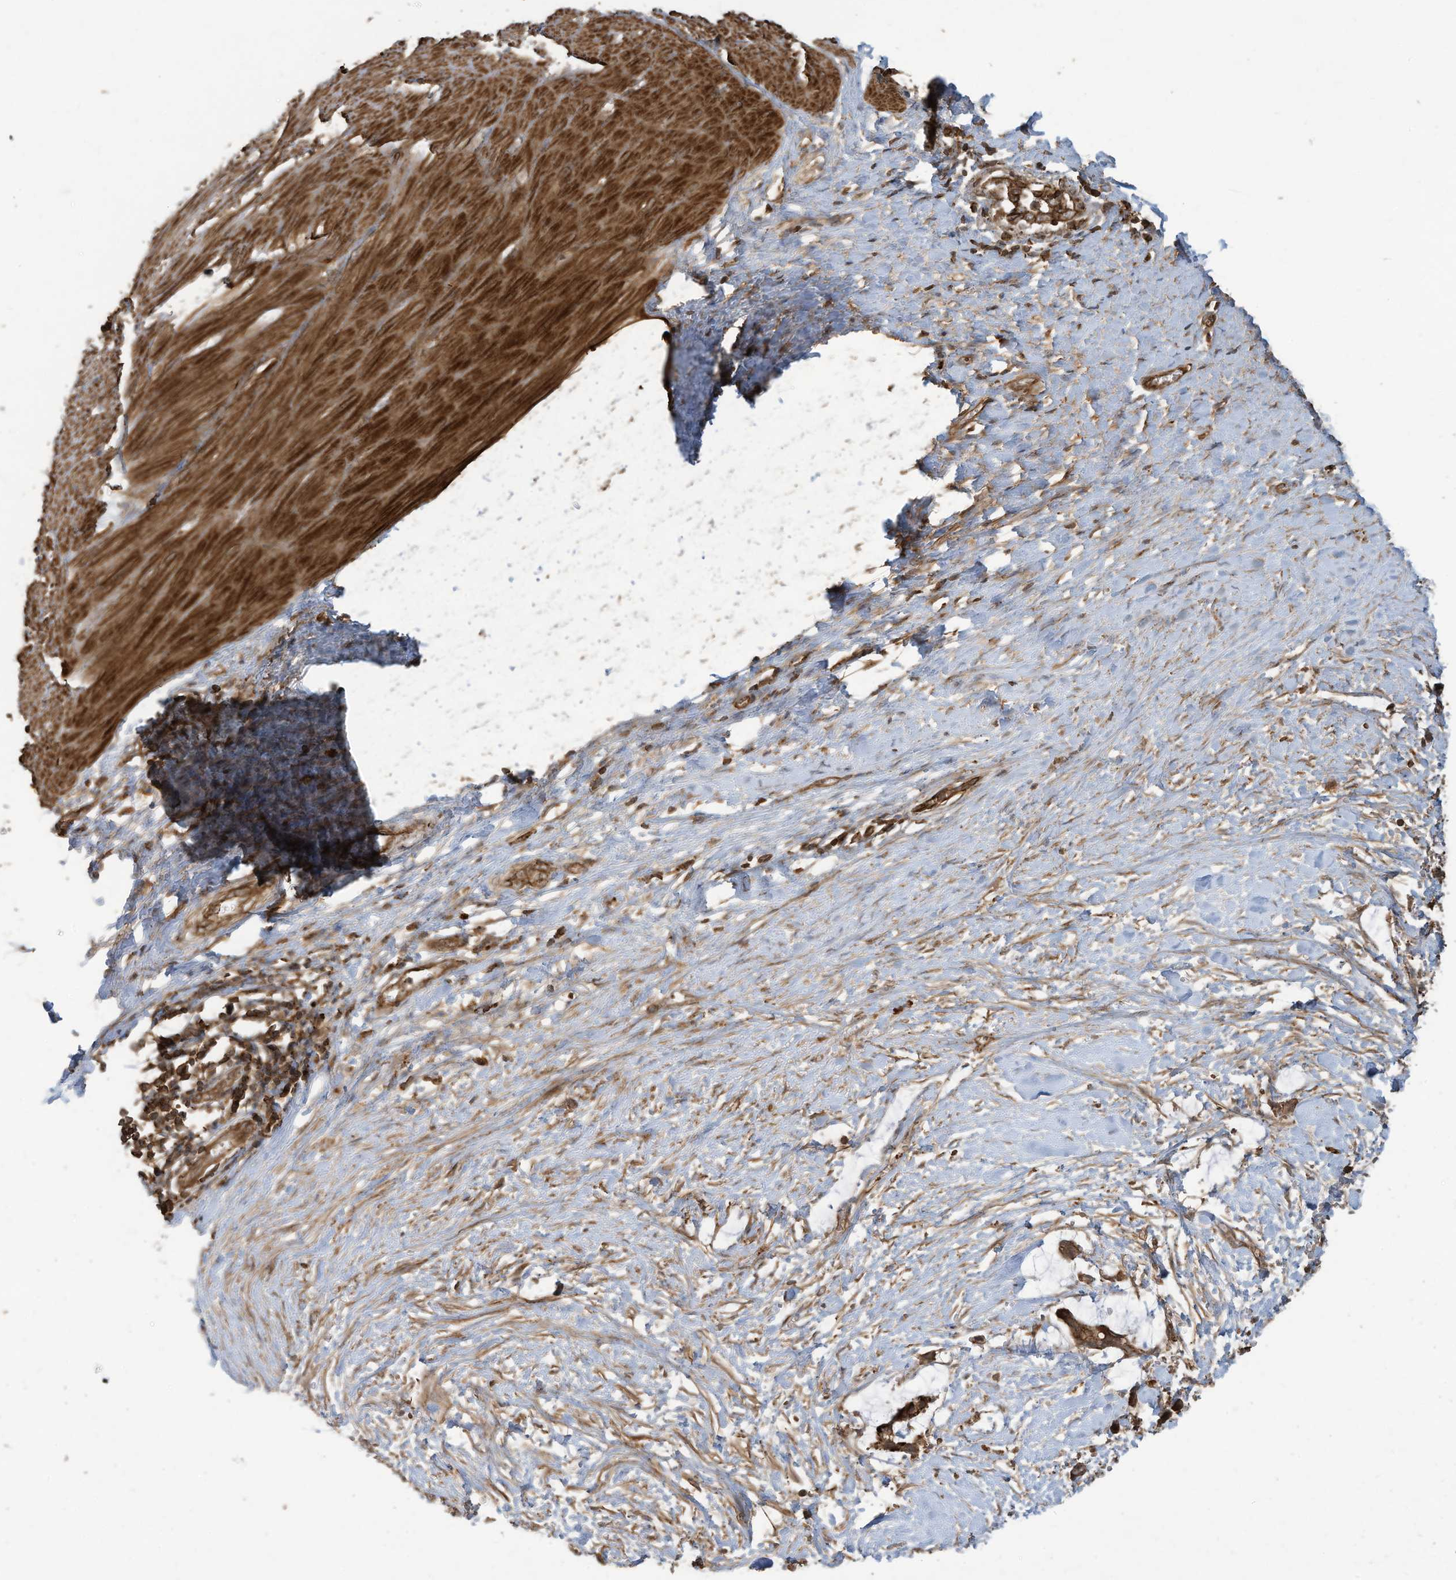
{"staining": {"intensity": "strong", "quantity": ">75%", "location": "cytoplasmic/membranous"}, "tissue": "smooth muscle", "cell_type": "Smooth muscle cells", "image_type": "normal", "snomed": [{"axis": "morphology", "description": "Normal tissue, NOS"}, {"axis": "morphology", "description": "Adenocarcinoma, NOS"}, {"axis": "topography", "description": "Colon"}, {"axis": "topography", "description": "Peripheral nerve tissue"}], "caption": "Protein staining reveals strong cytoplasmic/membranous expression in approximately >75% of smooth muscle cells in normal smooth muscle.", "gene": "DDIT4", "patient": {"sex": "male", "age": 14}}